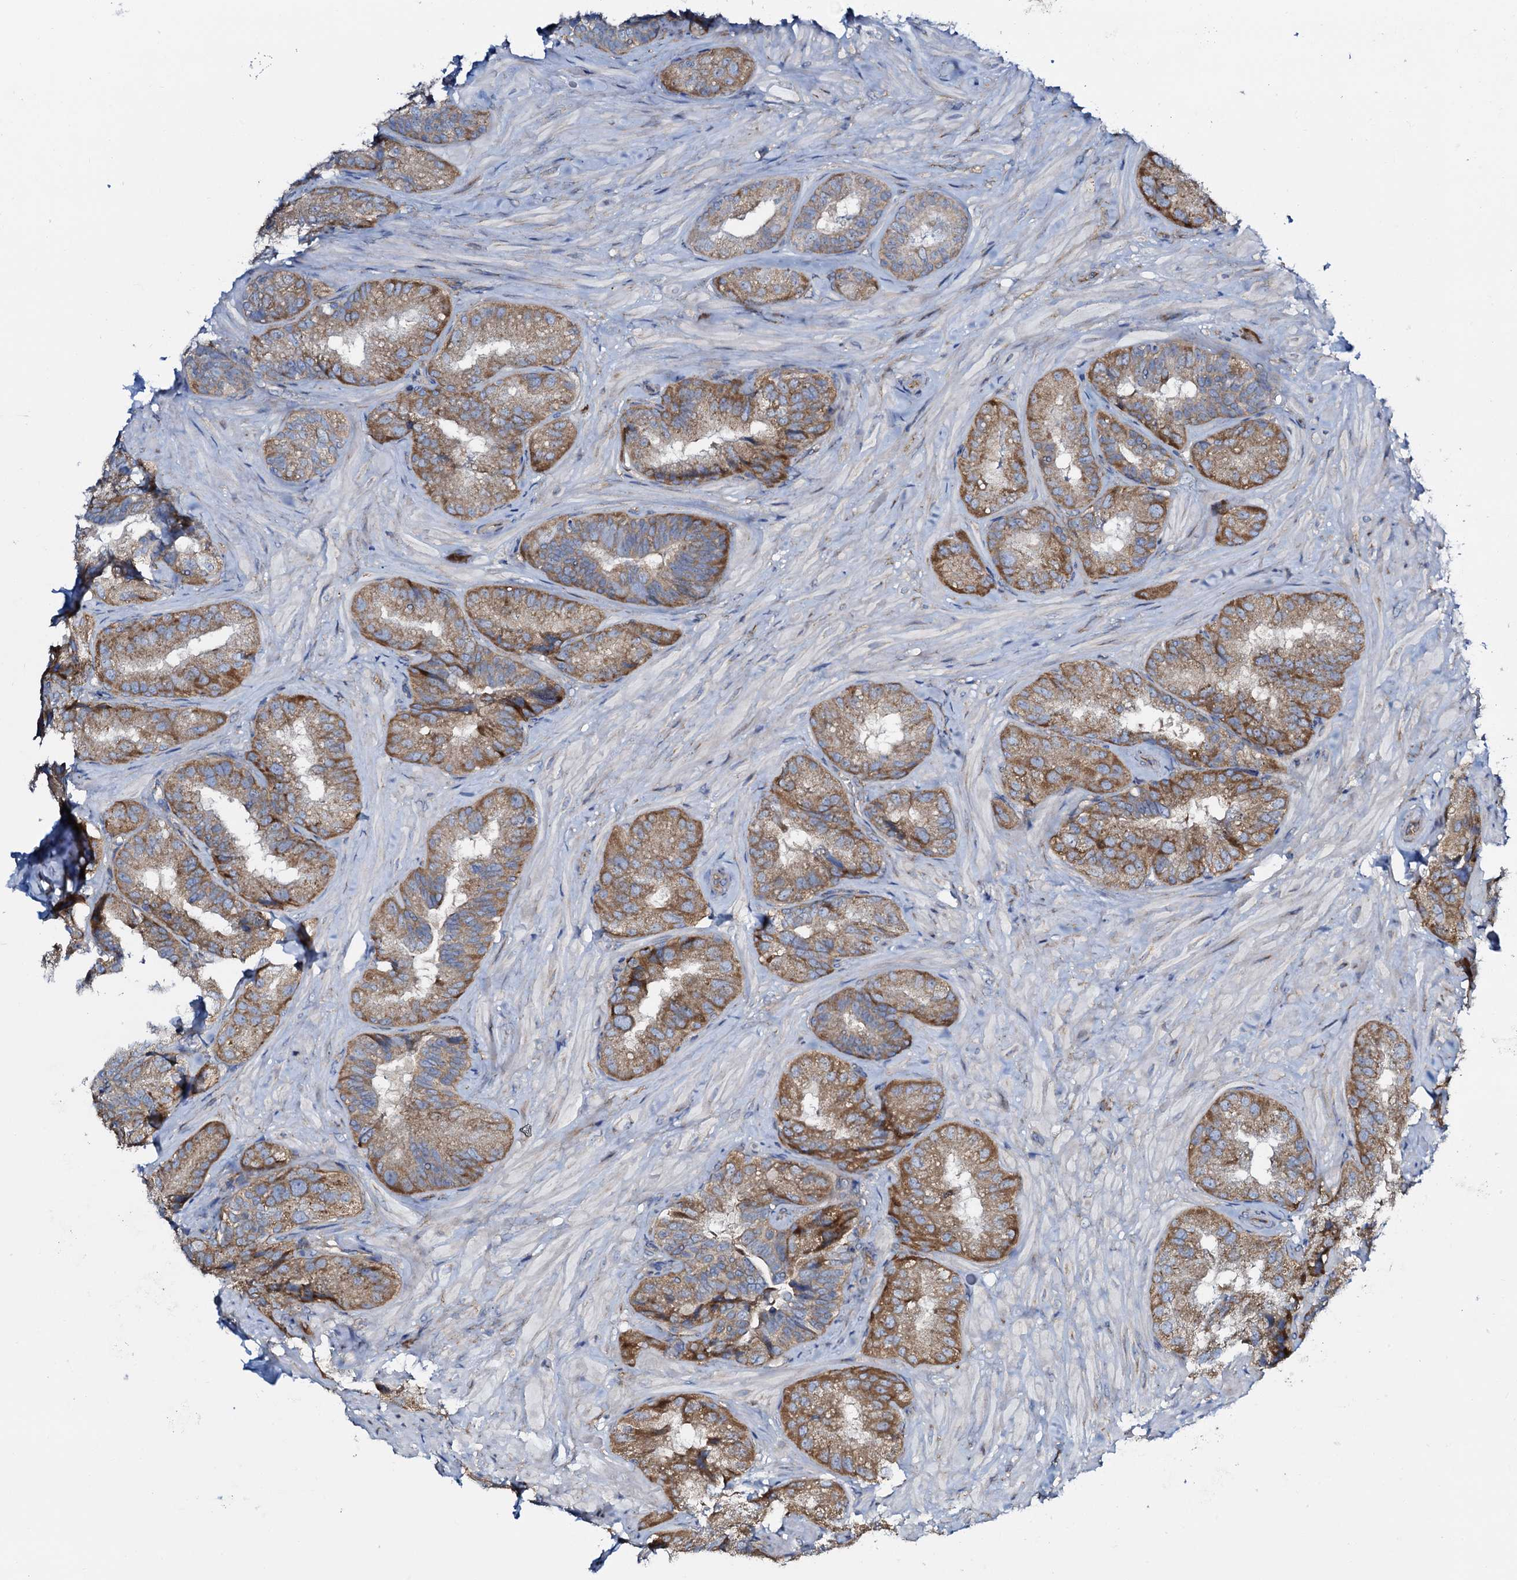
{"staining": {"intensity": "moderate", "quantity": ">75%", "location": "cytoplasmic/membranous"}, "tissue": "seminal vesicle", "cell_type": "Glandular cells", "image_type": "normal", "snomed": [{"axis": "morphology", "description": "Normal tissue, NOS"}, {"axis": "topography", "description": "Prostate and seminal vesicle, NOS"}, {"axis": "topography", "description": "Prostate"}, {"axis": "topography", "description": "Seminal veicle"}], "caption": "Immunohistochemistry (IHC) of benign seminal vesicle reveals medium levels of moderate cytoplasmic/membranous positivity in approximately >75% of glandular cells.", "gene": "STARD13", "patient": {"sex": "male", "age": 67}}